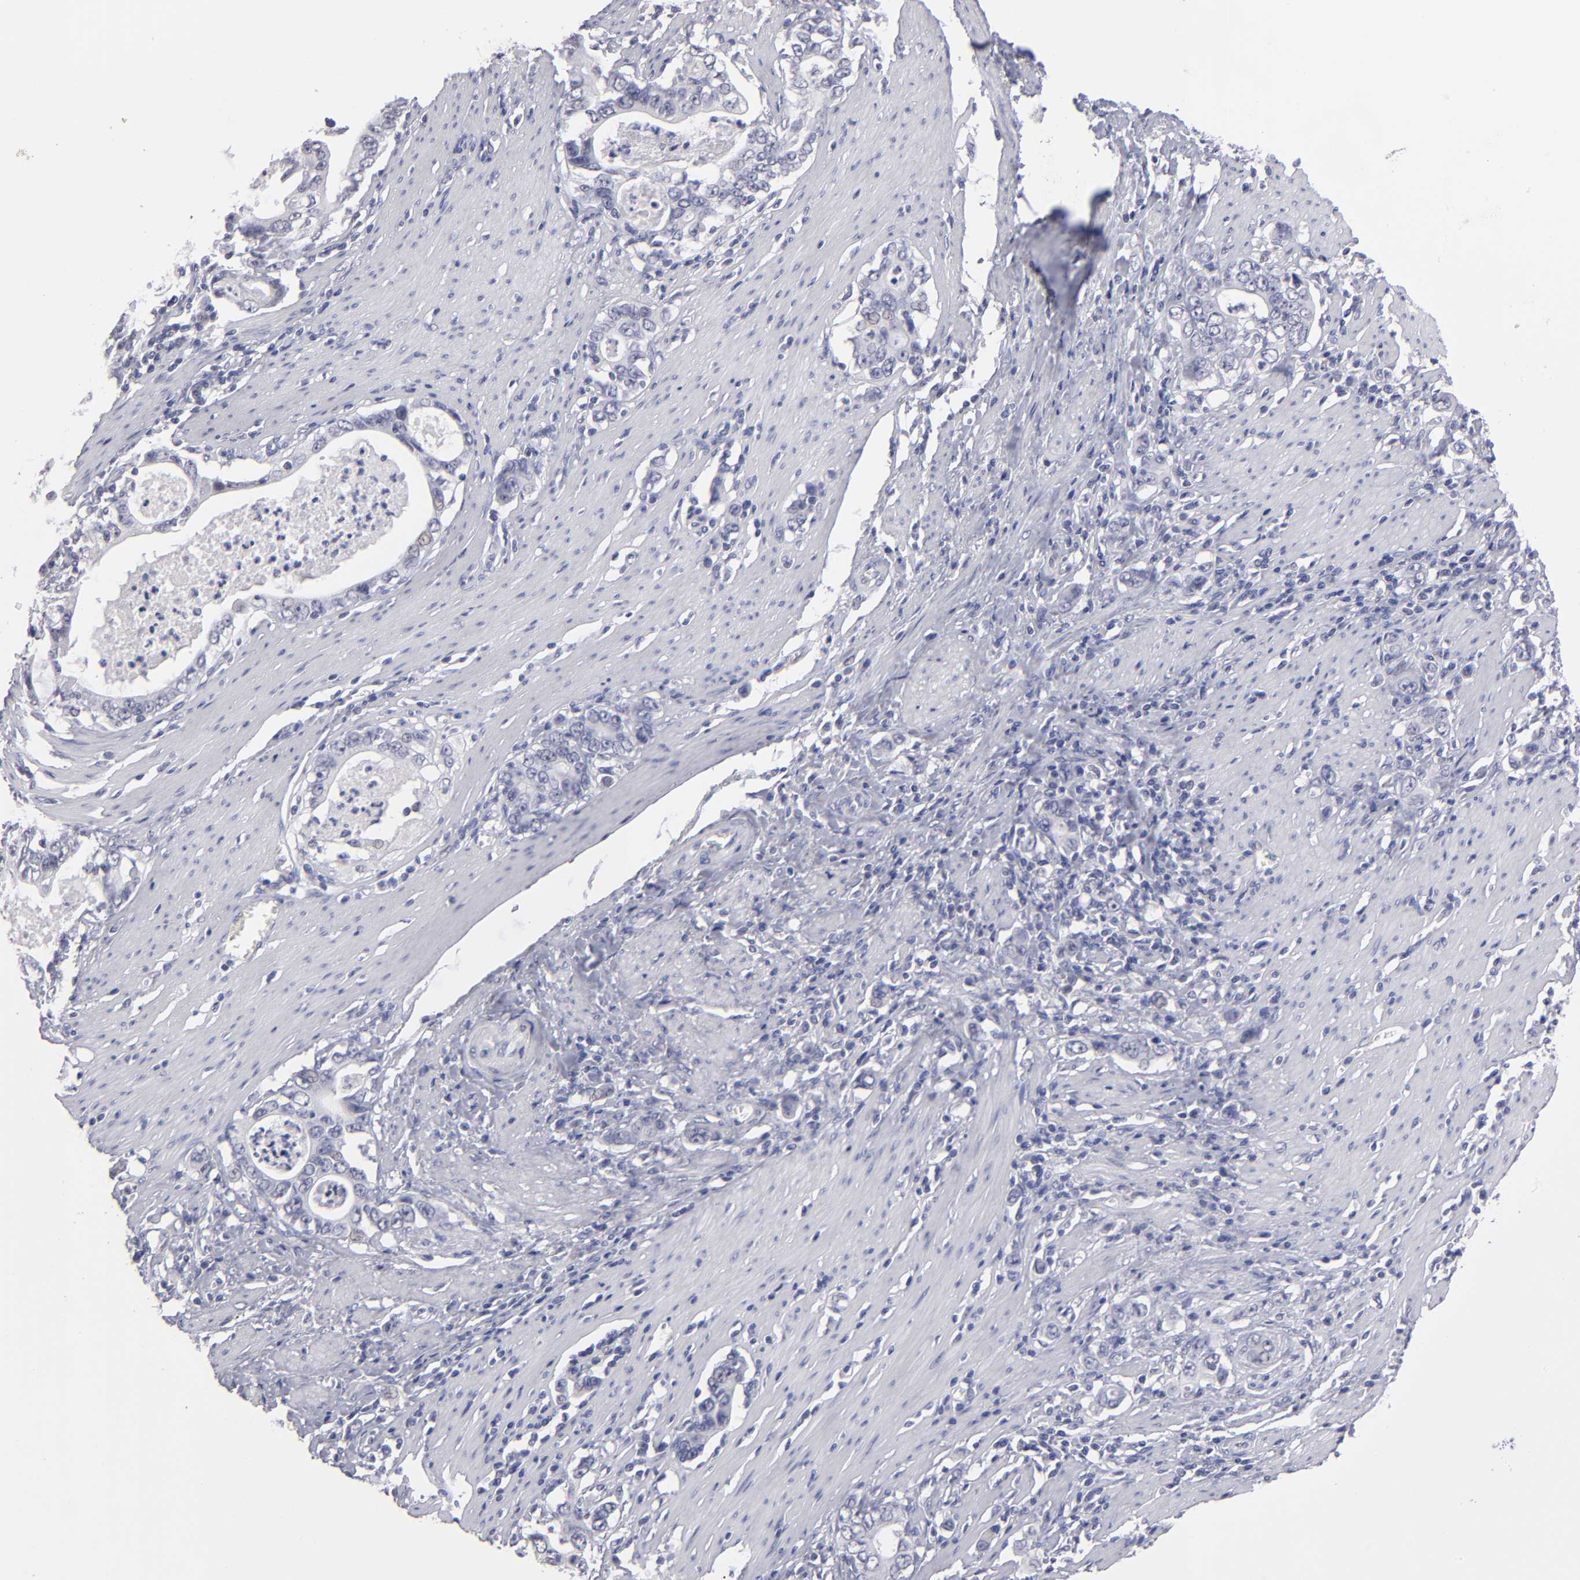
{"staining": {"intensity": "negative", "quantity": "none", "location": "none"}, "tissue": "stomach cancer", "cell_type": "Tumor cells", "image_type": "cancer", "snomed": [{"axis": "morphology", "description": "Adenocarcinoma, NOS"}, {"axis": "topography", "description": "Stomach, lower"}], "caption": "This is a histopathology image of immunohistochemistry staining of adenocarcinoma (stomach), which shows no staining in tumor cells.", "gene": "TEX11", "patient": {"sex": "female", "age": 72}}